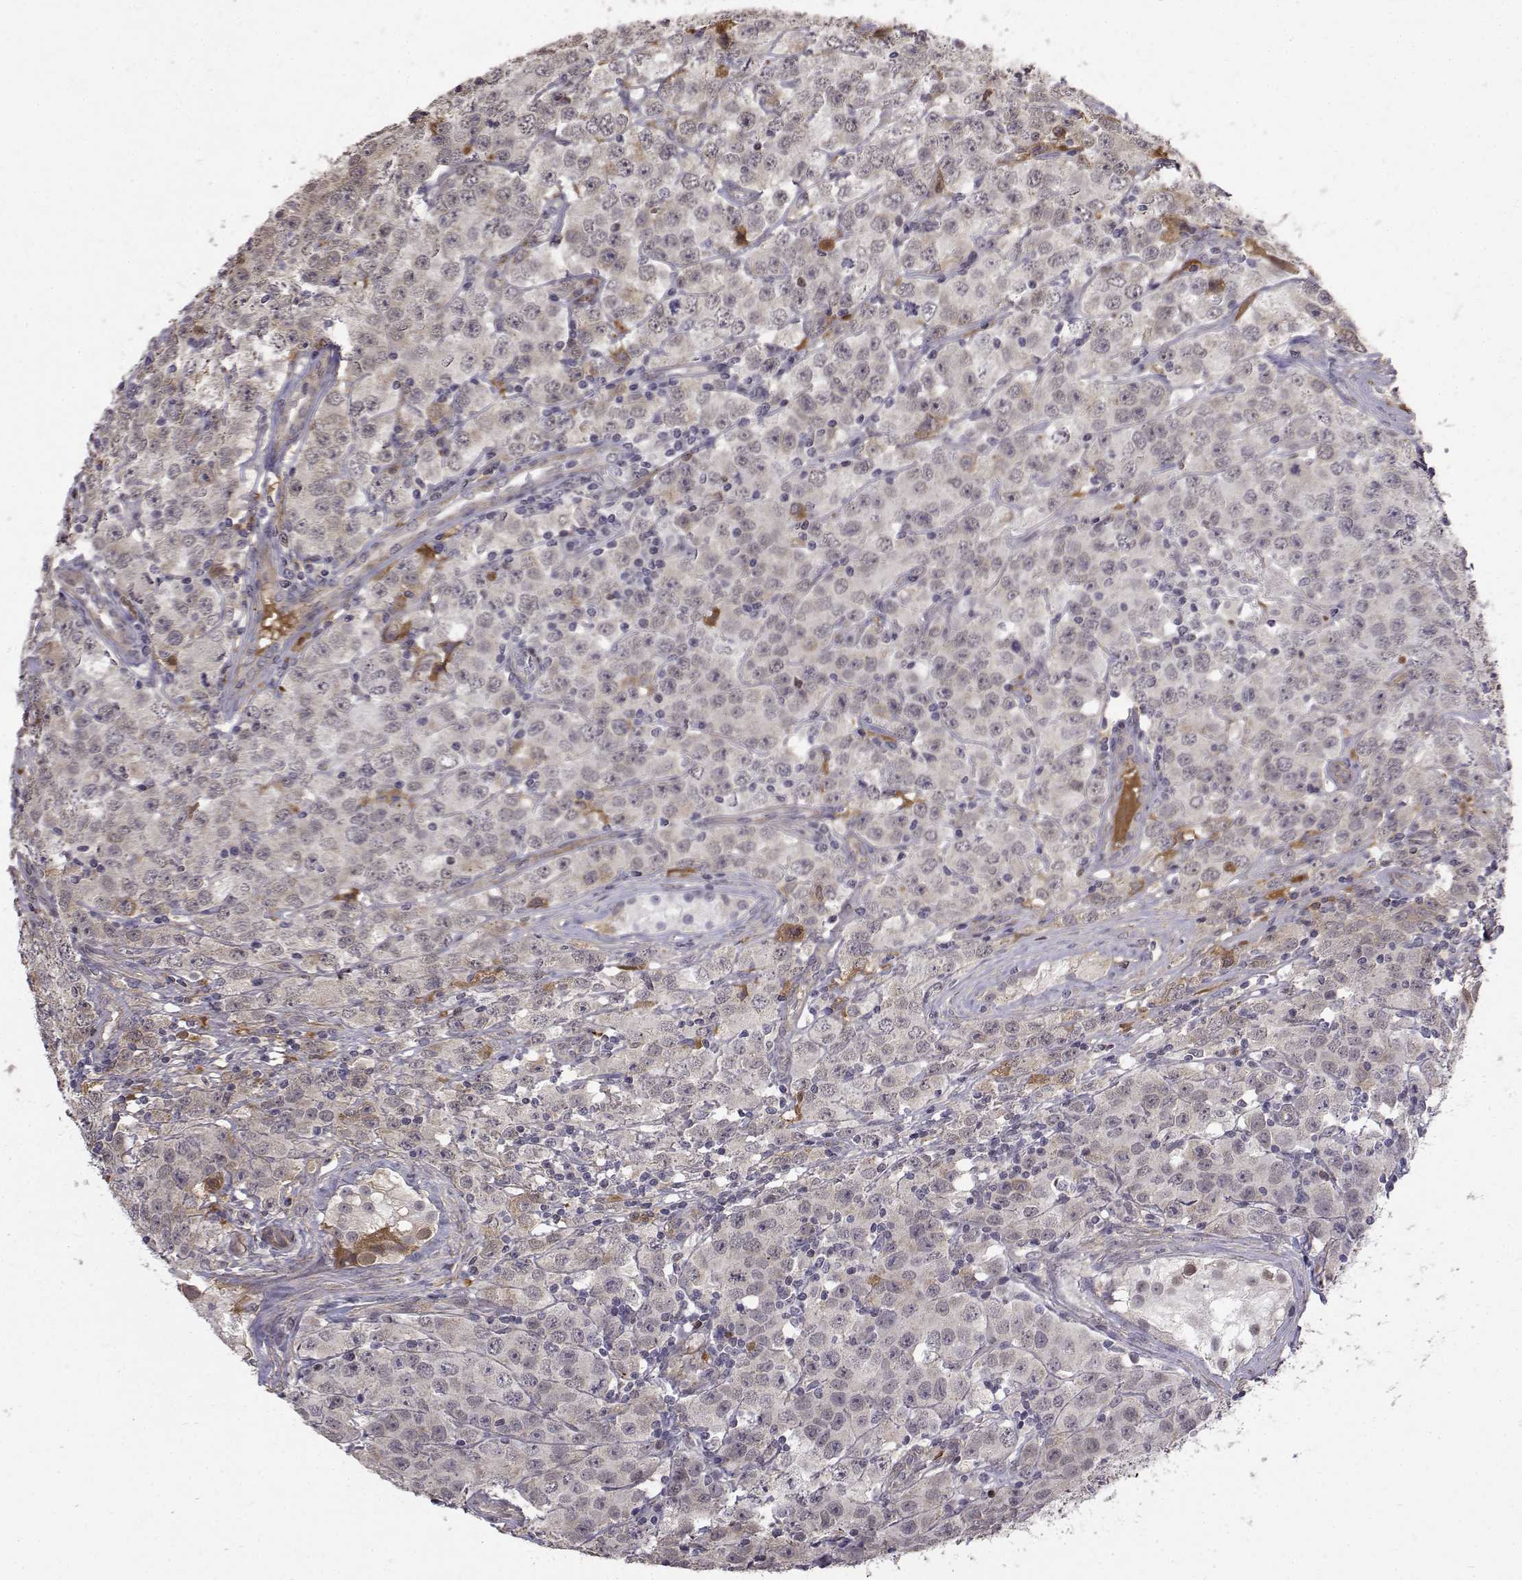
{"staining": {"intensity": "negative", "quantity": "none", "location": "none"}, "tissue": "testis cancer", "cell_type": "Tumor cells", "image_type": "cancer", "snomed": [{"axis": "morphology", "description": "Seminoma, NOS"}, {"axis": "topography", "description": "Testis"}], "caption": "An immunohistochemistry (IHC) image of testis cancer is shown. There is no staining in tumor cells of testis cancer.", "gene": "ITGA7", "patient": {"sex": "male", "age": 52}}